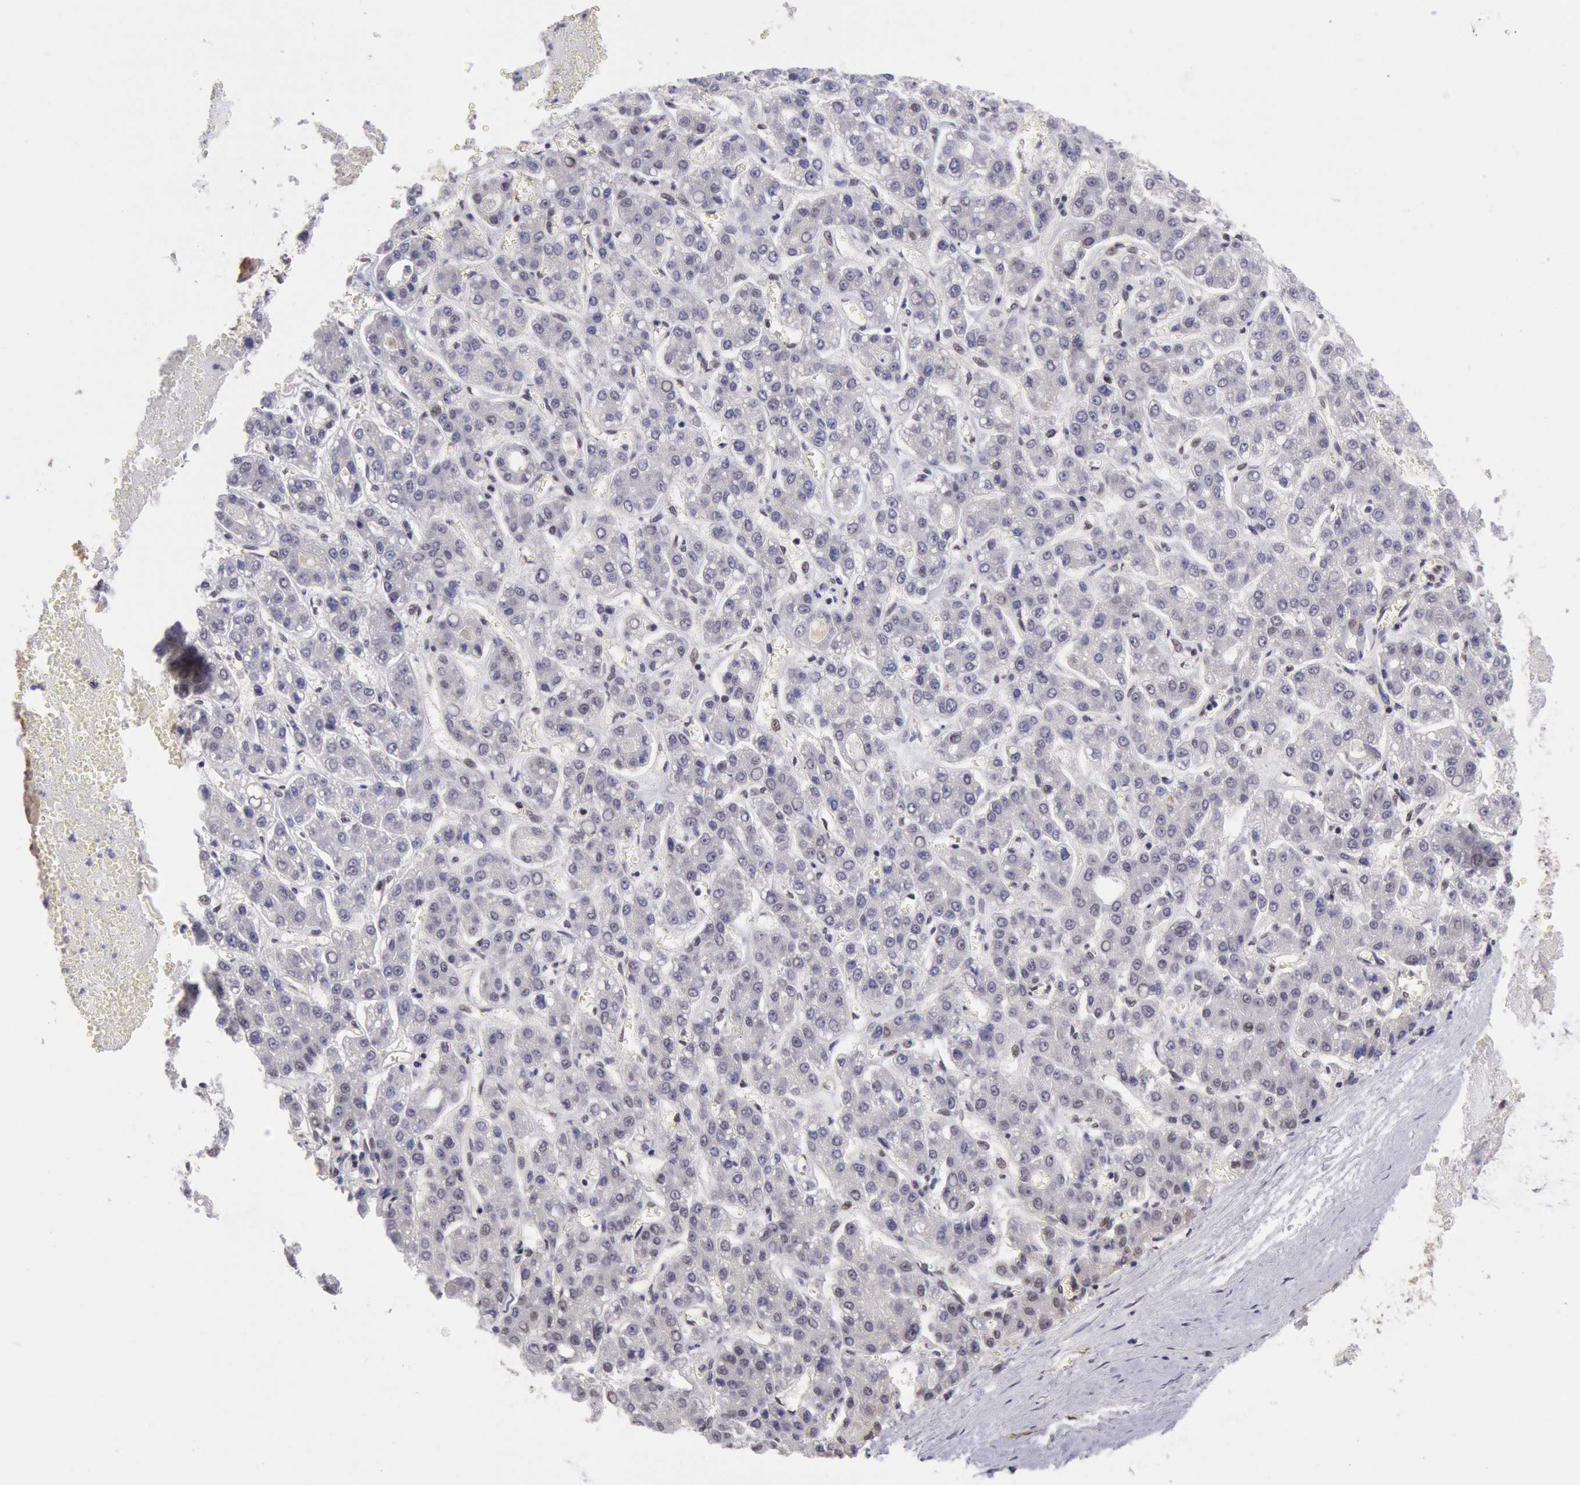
{"staining": {"intensity": "weak", "quantity": "<25%", "location": "nuclear"}, "tissue": "liver cancer", "cell_type": "Tumor cells", "image_type": "cancer", "snomed": [{"axis": "morphology", "description": "Carcinoma, Hepatocellular, NOS"}, {"axis": "topography", "description": "Liver"}], "caption": "Immunohistochemical staining of human liver cancer shows no significant staining in tumor cells.", "gene": "CDKN2B", "patient": {"sex": "male", "age": 69}}